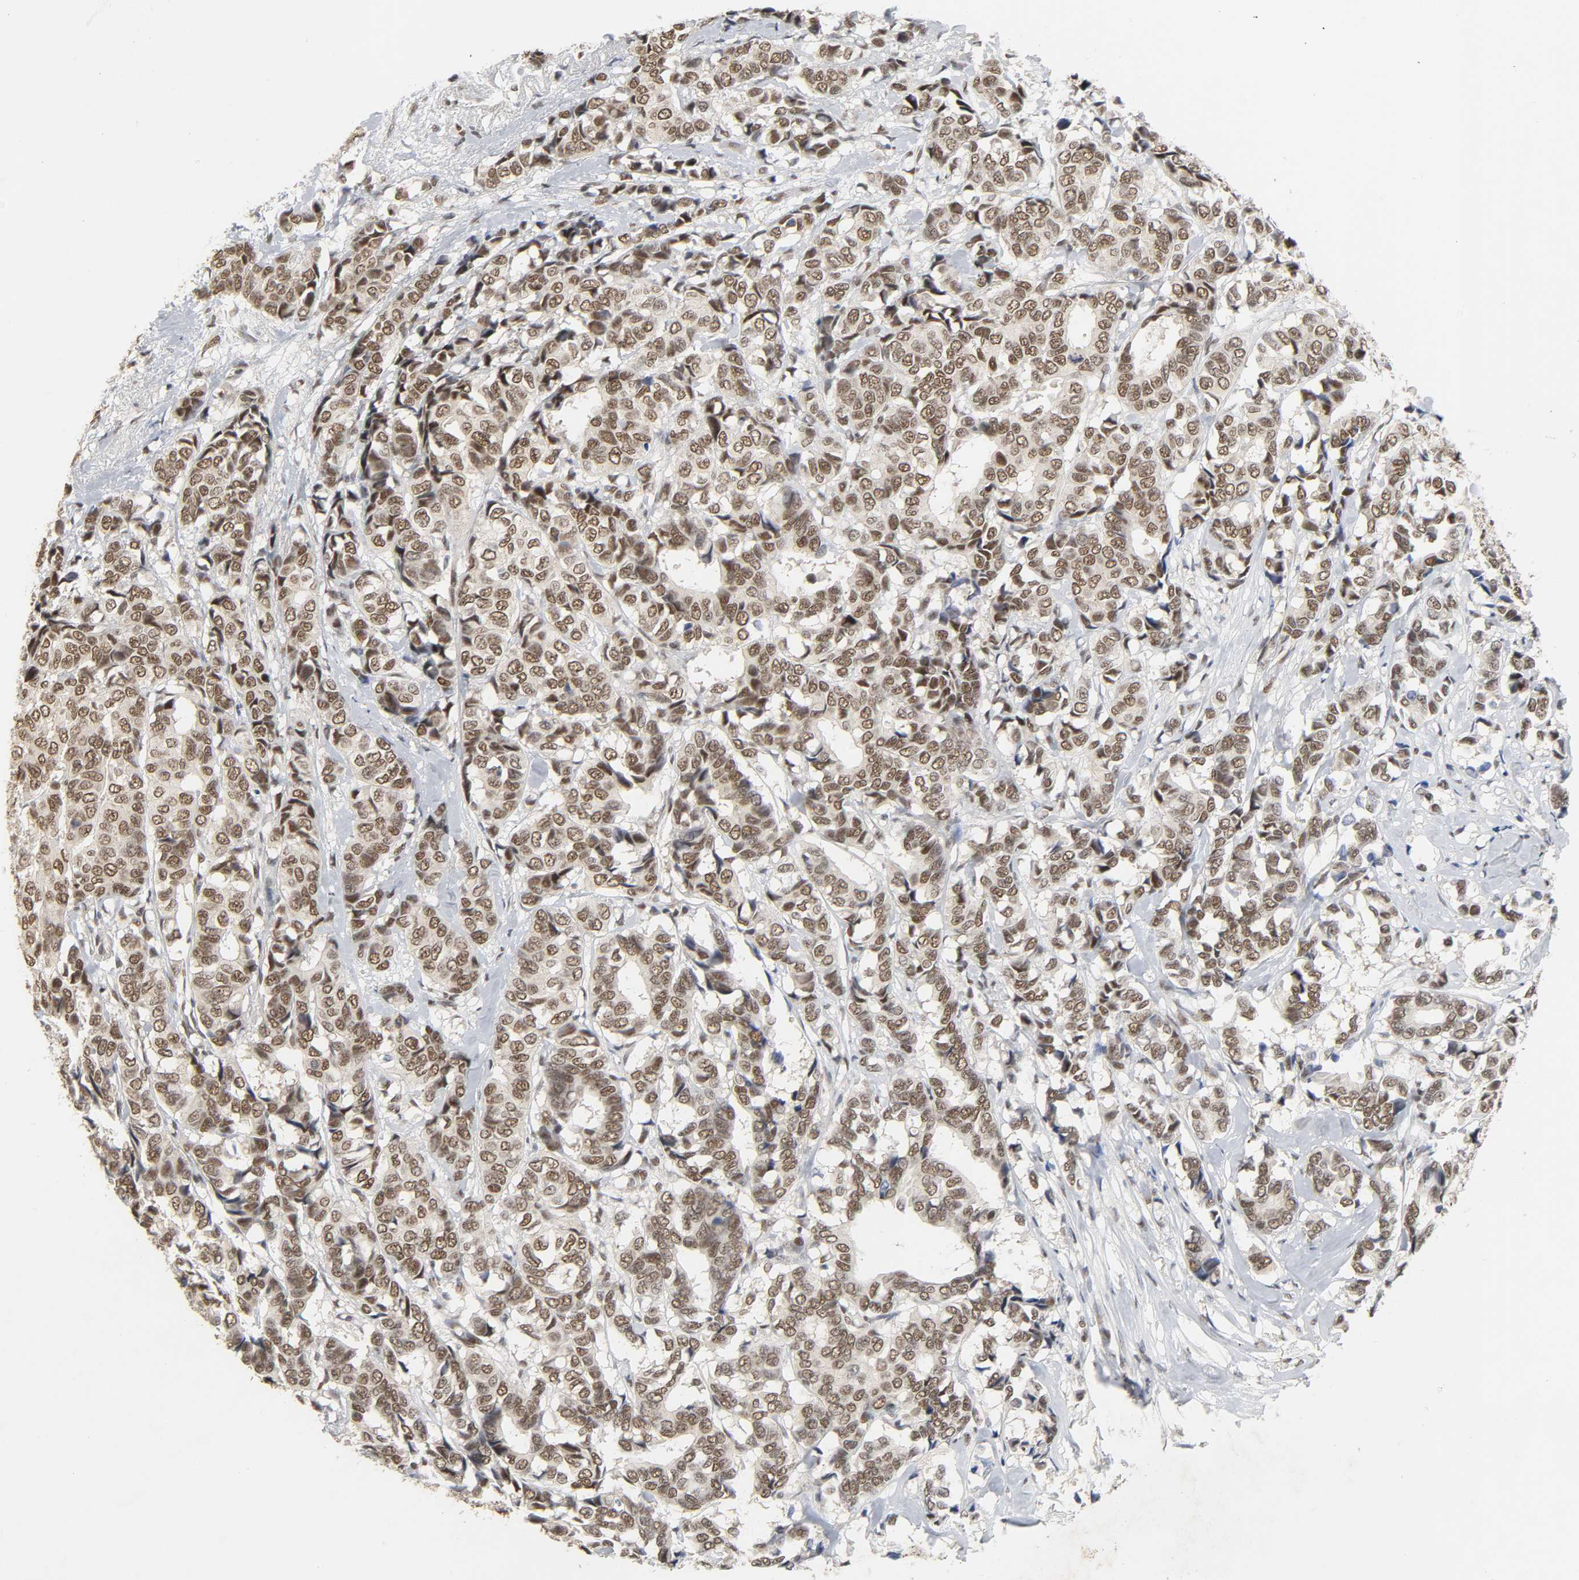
{"staining": {"intensity": "strong", "quantity": ">75%", "location": "nuclear"}, "tissue": "breast cancer", "cell_type": "Tumor cells", "image_type": "cancer", "snomed": [{"axis": "morphology", "description": "Duct carcinoma"}, {"axis": "topography", "description": "Breast"}], "caption": "Protein analysis of breast infiltrating ductal carcinoma tissue displays strong nuclear positivity in about >75% of tumor cells. Nuclei are stained in blue.", "gene": "NCOA6", "patient": {"sex": "female", "age": 87}}